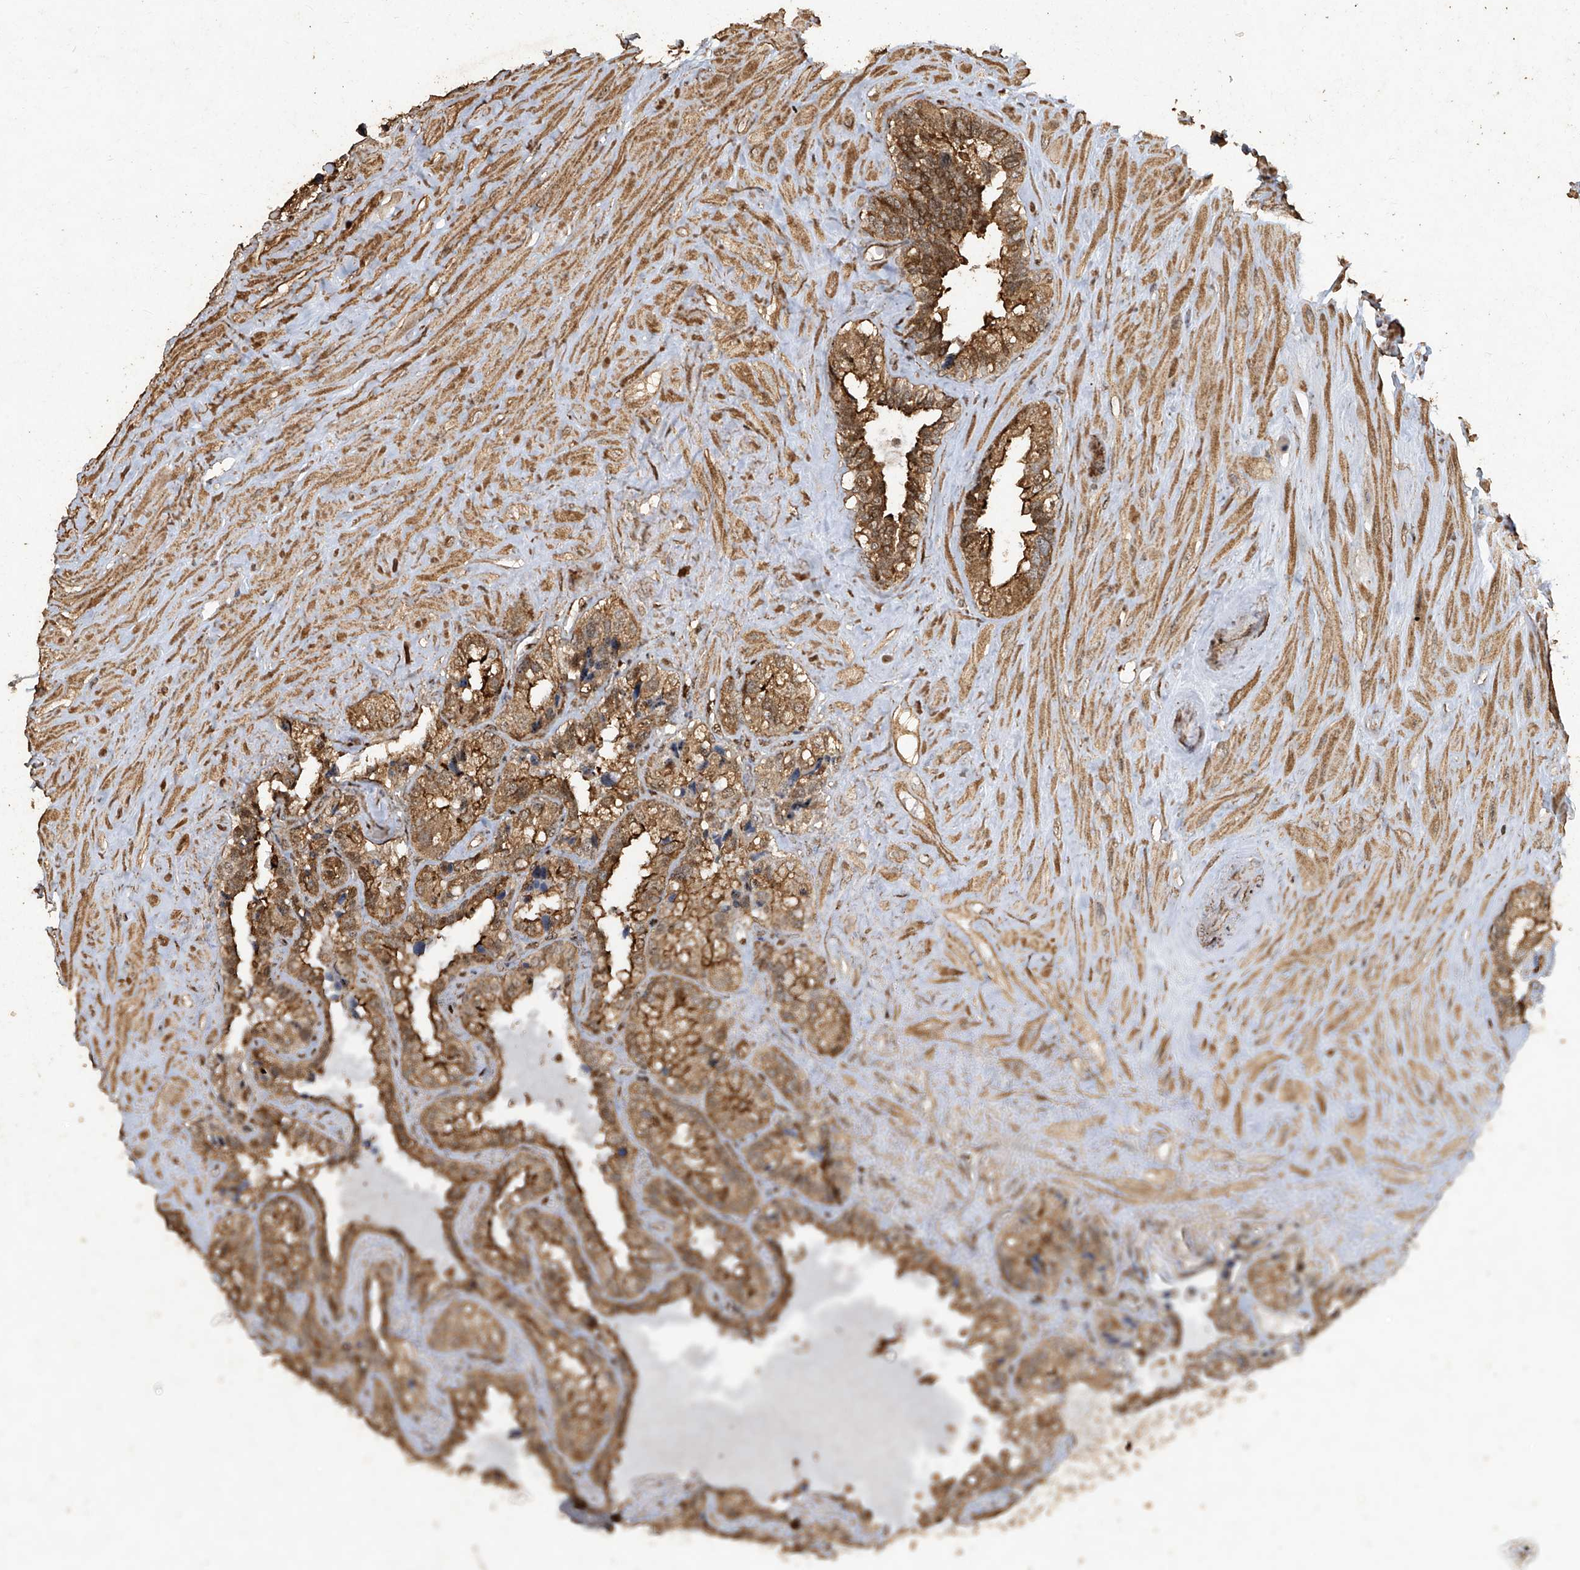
{"staining": {"intensity": "moderate", "quantity": ">75%", "location": "cytoplasmic/membranous"}, "tissue": "seminal vesicle", "cell_type": "Glandular cells", "image_type": "normal", "snomed": [{"axis": "morphology", "description": "Normal tissue, NOS"}, {"axis": "topography", "description": "Prostate"}, {"axis": "topography", "description": "Seminal veicle"}], "caption": "Protein analysis of unremarkable seminal vesicle exhibits moderate cytoplasmic/membranous positivity in about >75% of glandular cells.", "gene": "ERBB3", "patient": {"sex": "male", "age": 68}}